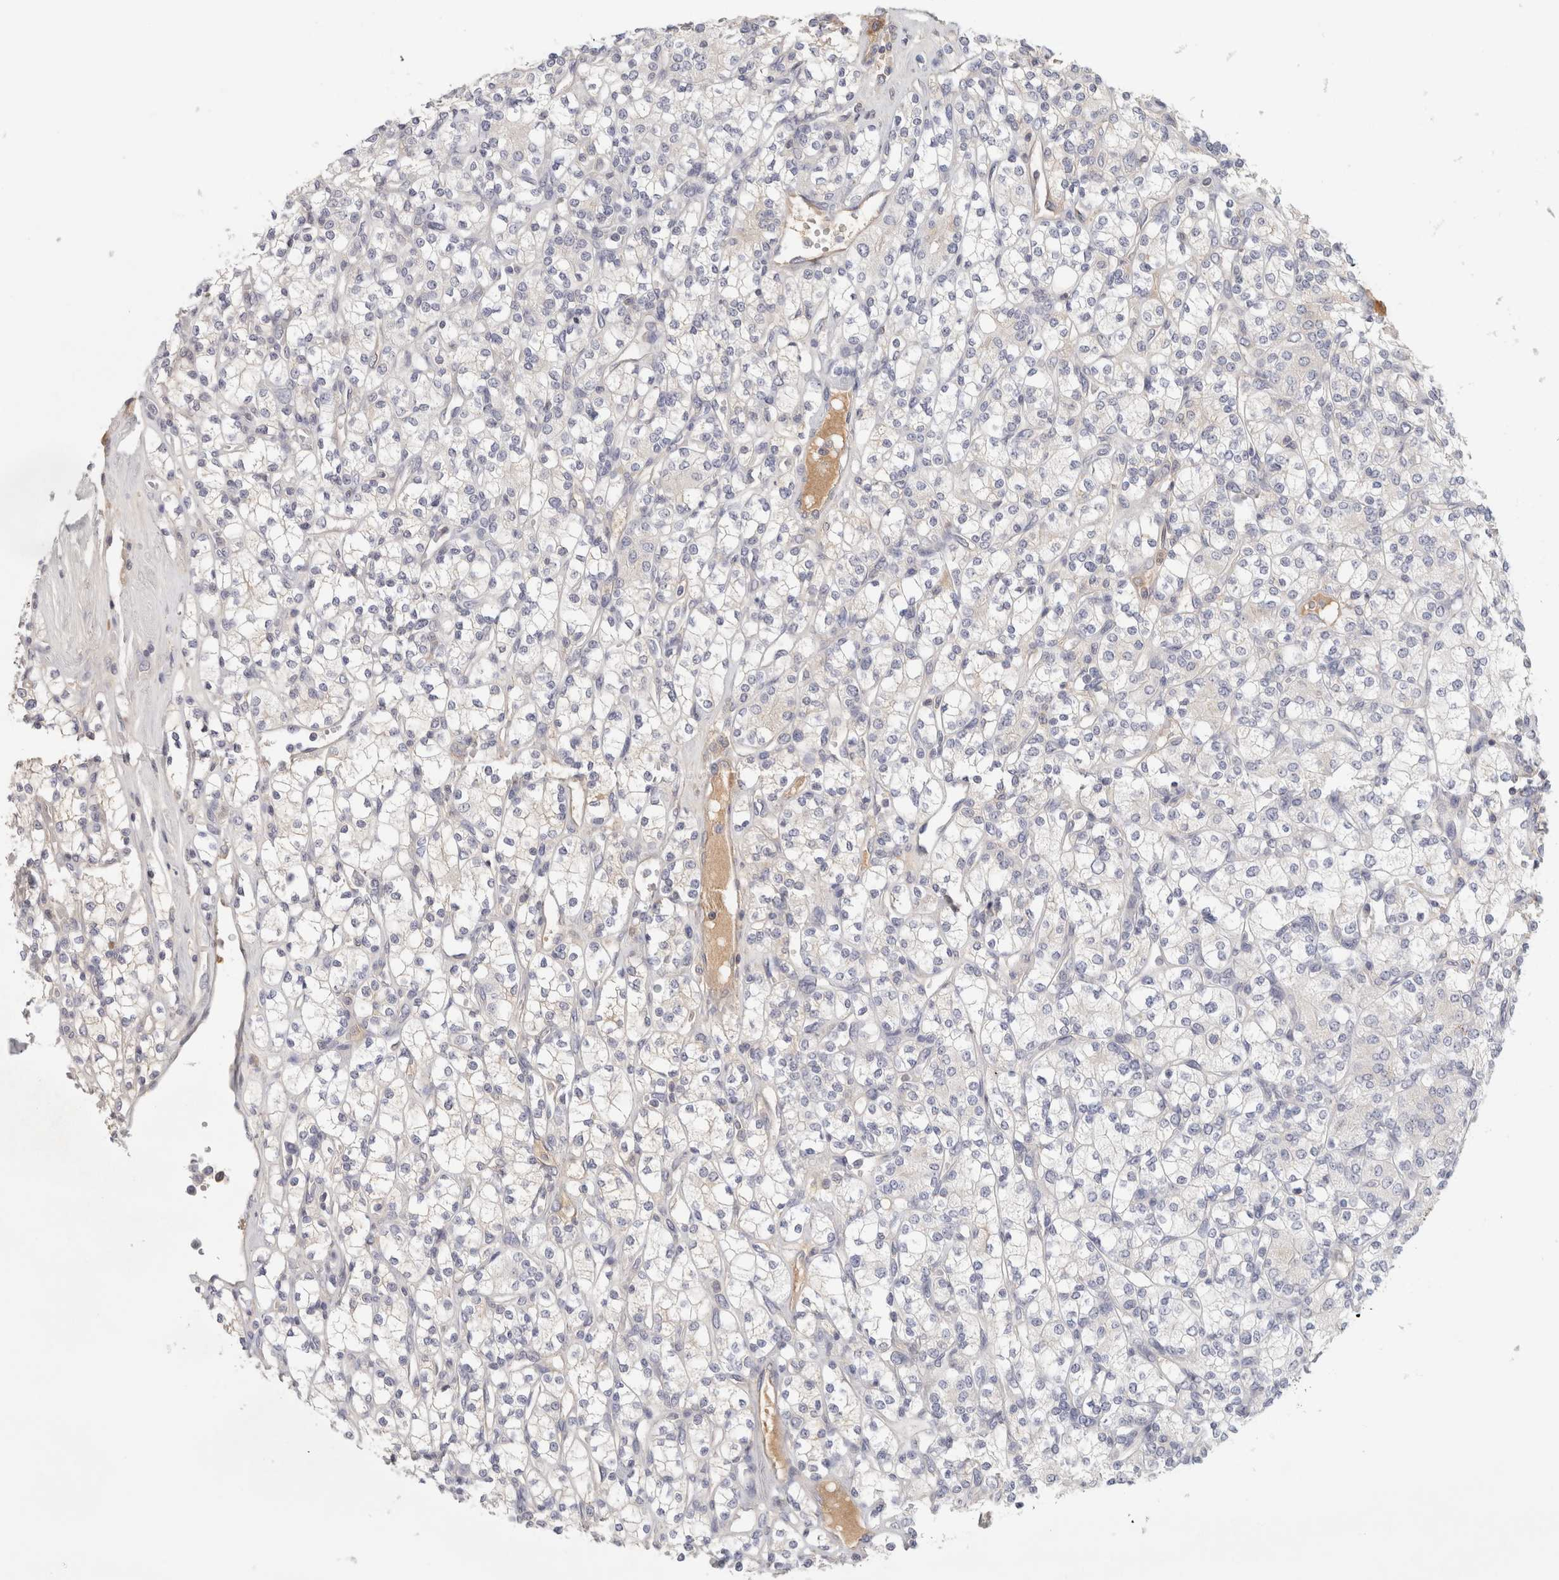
{"staining": {"intensity": "negative", "quantity": "none", "location": "none"}, "tissue": "renal cancer", "cell_type": "Tumor cells", "image_type": "cancer", "snomed": [{"axis": "morphology", "description": "Adenocarcinoma, NOS"}, {"axis": "topography", "description": "Kidney"}], "caption": "Tumor cells are negative for brown protein staining in renal cancer. (Brightfield microscopy of DAB (3,3'-diaminobenzidine) immunohistochemistry (IHC) at high magnification).", "gene": "STK31", "patient": {"sex": "male", "age": 77}}